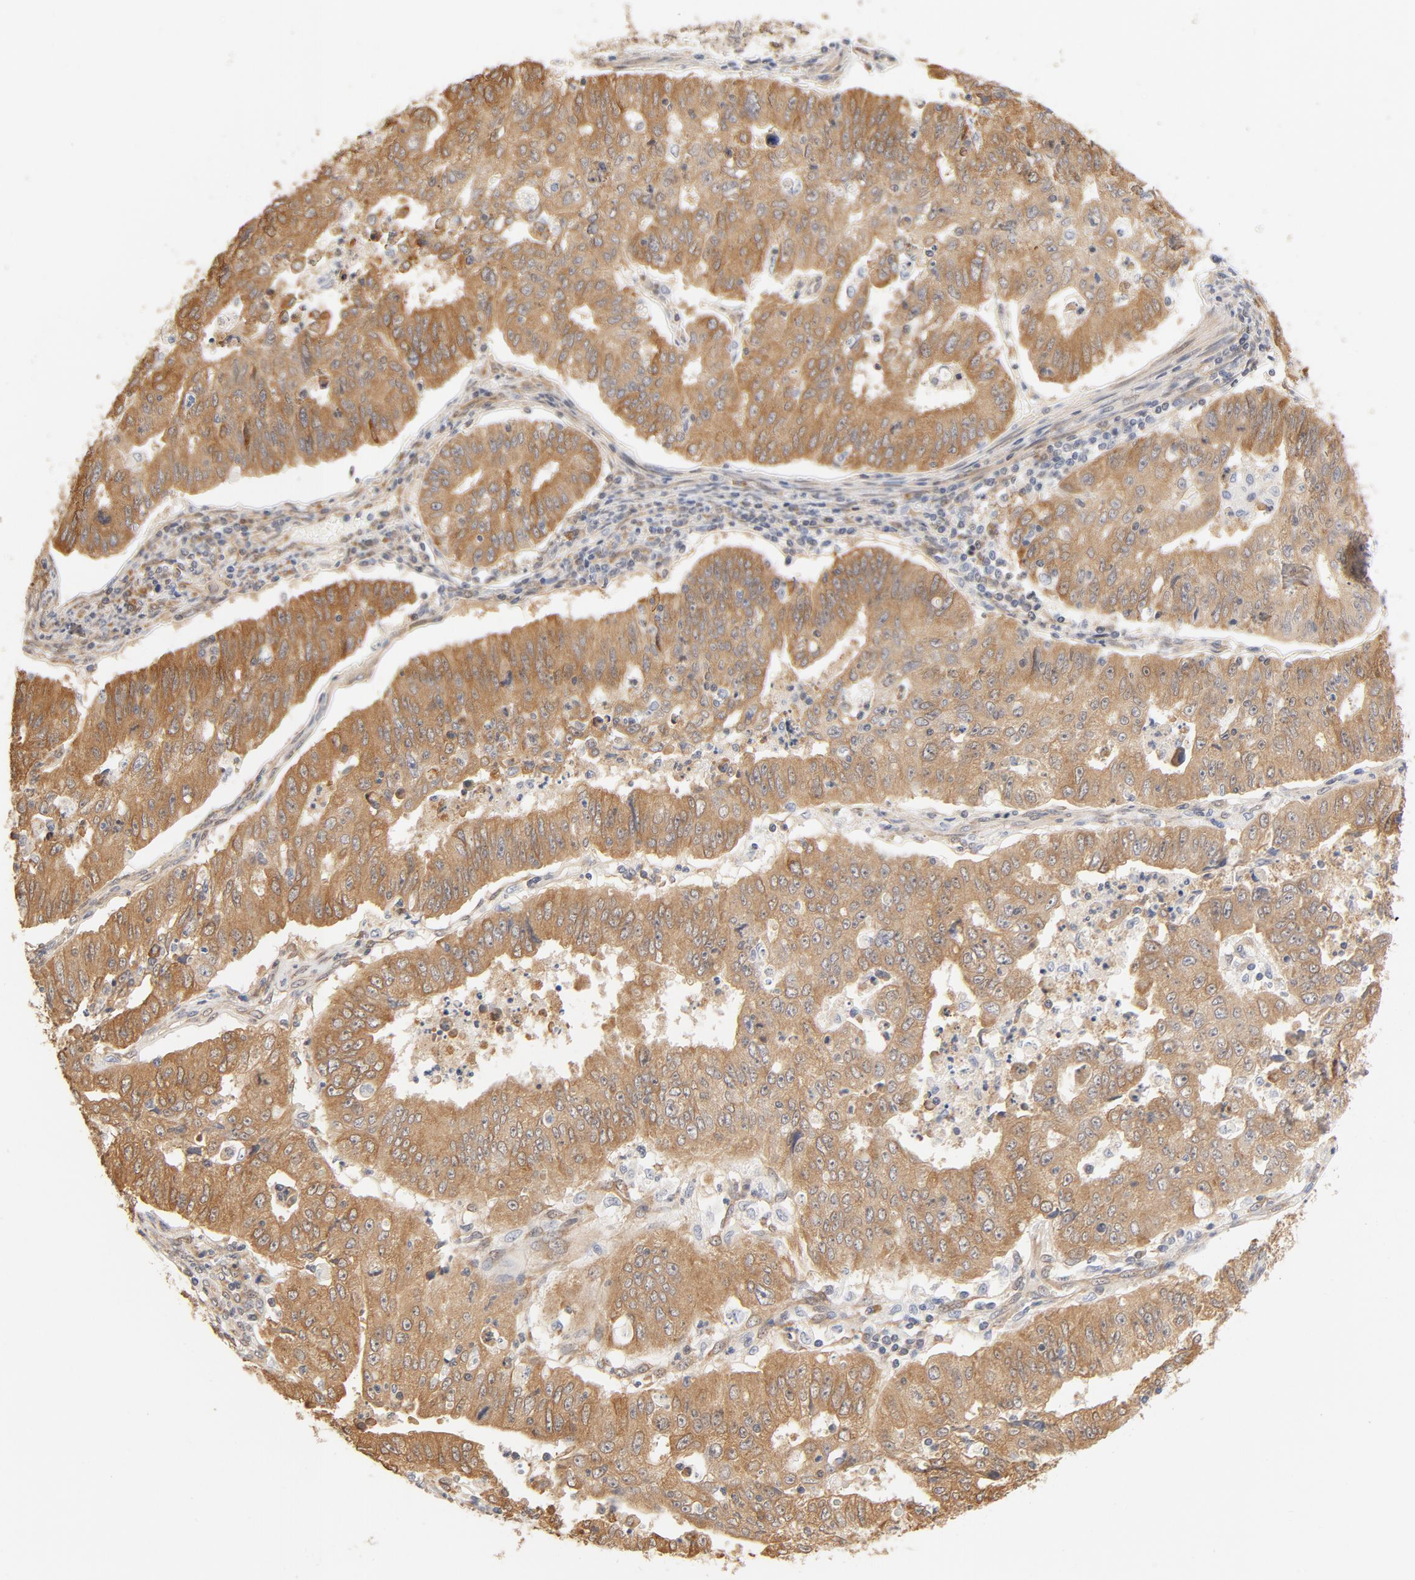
{"staining": {"intensity": "moderate", "quantity": ">75%", "location": "cytoplasmic/membranous"}, "tissue": "endometrial cancer", "cell_type": "Tumor cells", "image_type": "cancer", "snomed": [{"axis": "morphology", "description": "Adenocarcinoma, NOS"}, {"axis": "topography", "description": "Endometrium"}], "caption": "A photomicrograph of endometrial adenocarcinoma stained for a protein demonstrates moderate cytoplasmic/membranous brown staining in tumor cells. (IHC, brightfield microscopy, high magnification).", "gene": "EIF4E", "patient": {"sex": "female", "age": 42}}